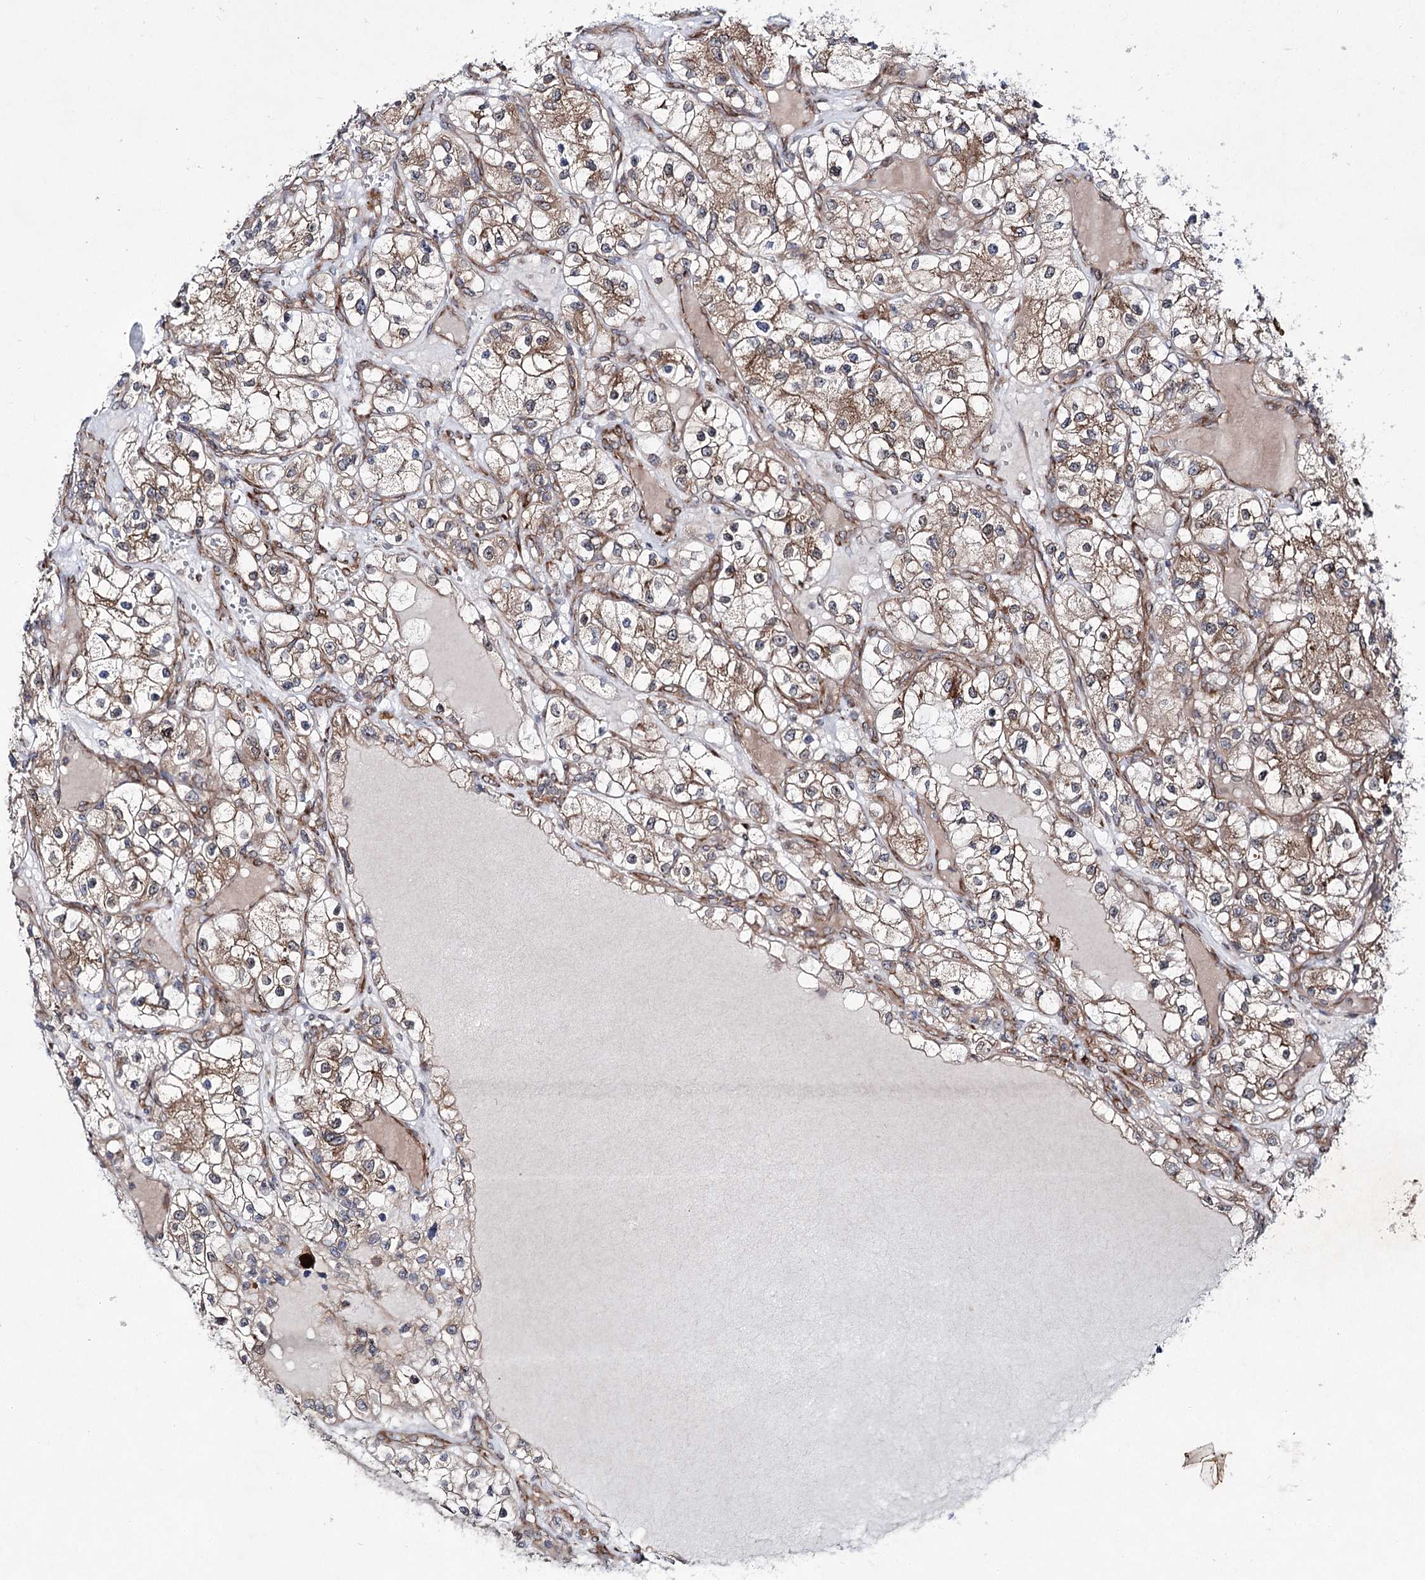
{"staining": {"intensity": "weak", "quantity": "25%-75%", "location": "cytoplasmic/membranous"}, "tissue": "renal cancer", "cell_type": "Tumor cells", "image_type": "cancer", "snomed": [{"axis": "morphology", "description": "Adenocarcinoma, NOS"}, {"axis": "topography", "description": "Kidney"}], "caption": "DAB (3,3'-diaminobenzidine) immunohistochemical staining of human renal cancer (adenocarcinoma) exhibits weak cytoplasmic/membranous protein expression in approximately 25%-75% of tumor cells.", "gene": "VWA2", "patient": {"sex": "female", "age": 57}}